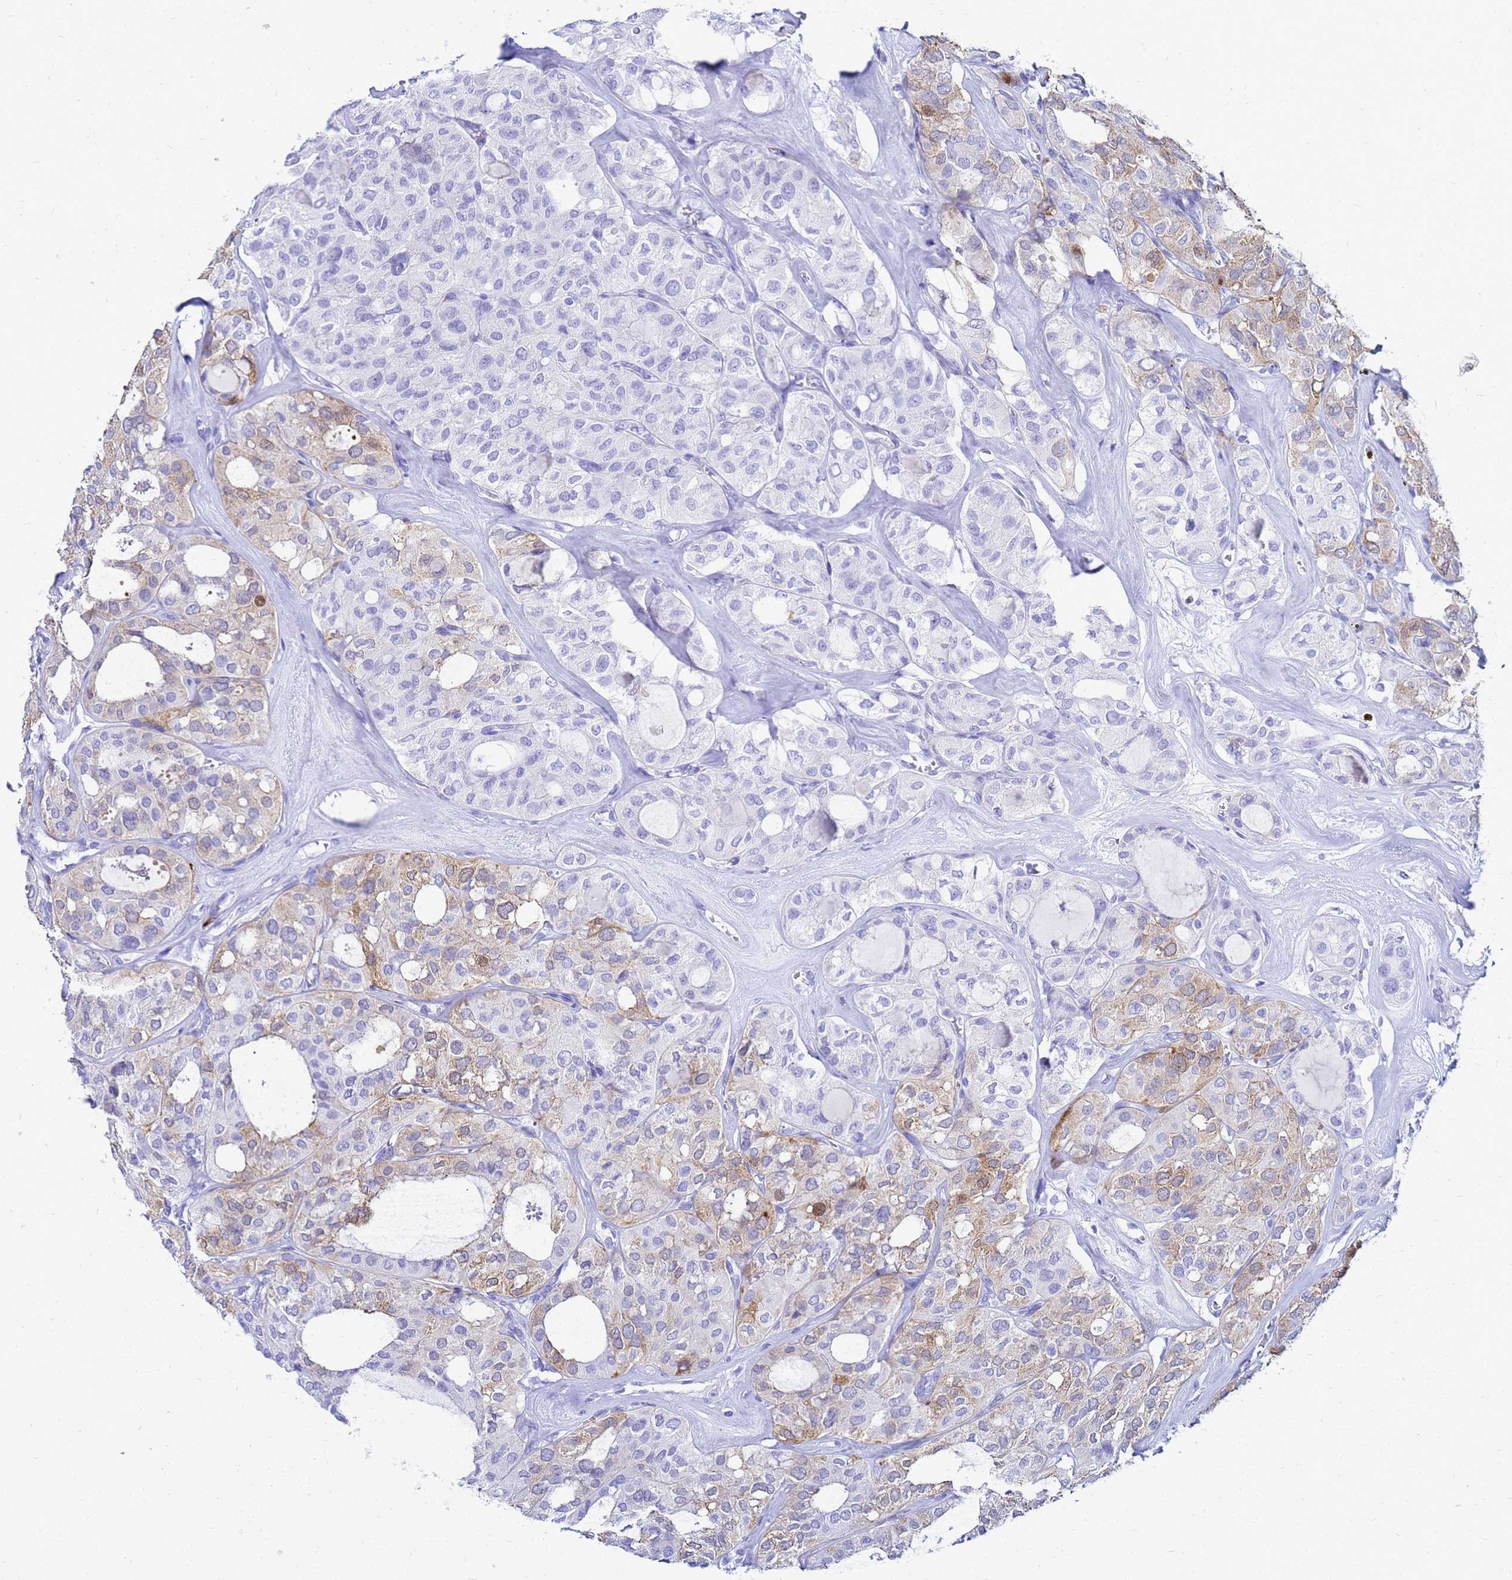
{"staining": {"intensity": "weak", "quantity": "<25%", "location": "cytoplasmic/membranous"}, "tissue": "thyroid cancer", "cell_type": "Tumor cells", "image_type": "cancer", "snomed": [{"axis": "morphology", "description": "Follicular adenoma carcinoma, NOS"}, {"axis": "topography", "description": "Thyroid gland"}], "caption": "There is no significant staining in tumor cells of thyroid follicular adenoma carcinoma.", "gene": "CKB", "patient": {"sex": "male", "age": 75}}